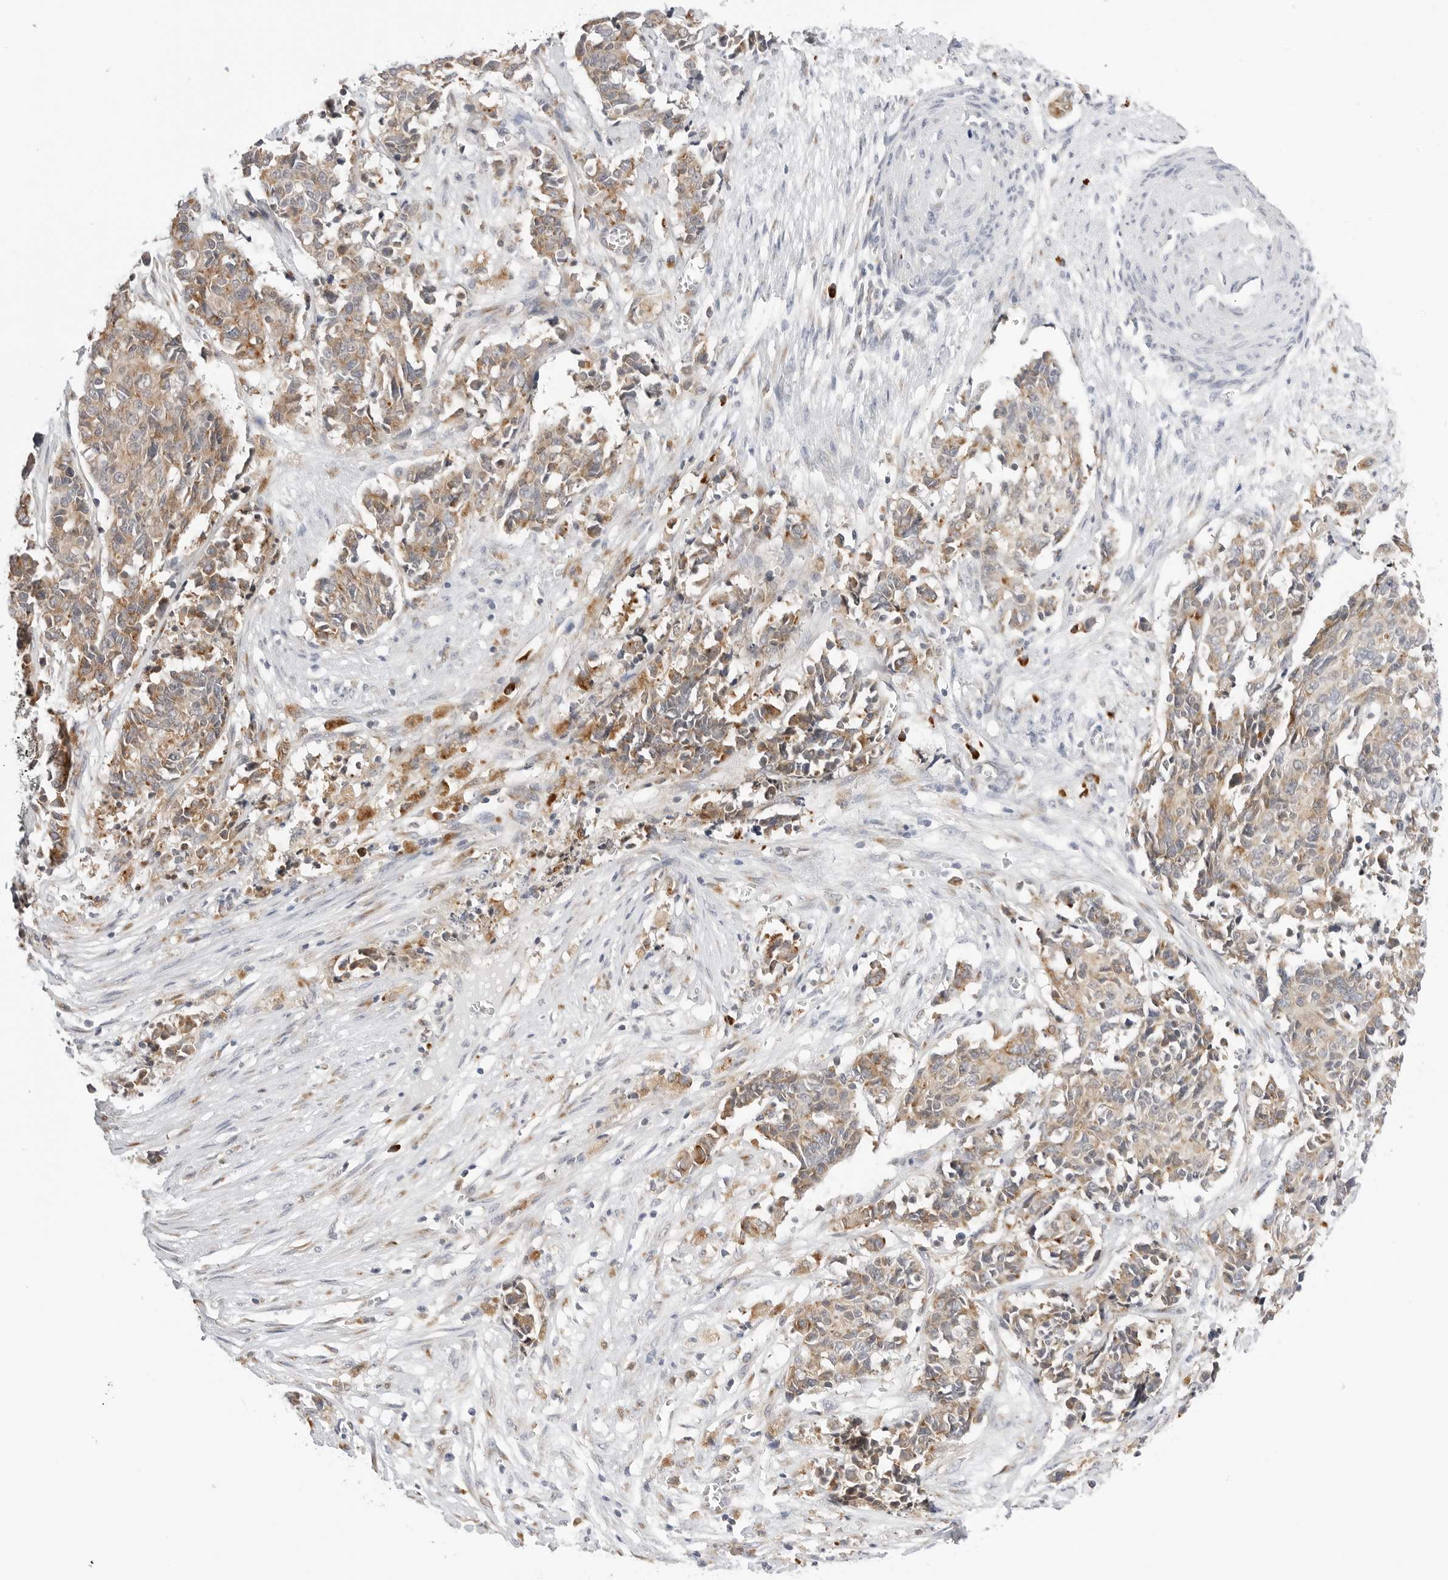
{"staining": {"intensity": "weak", "quantity": ">75%", "location": "cytoplasmic/membranous"}, "tissue": "cervical cancer", "cell_type": "Tumor cells", "image_type": "cancer", "snomed": [{"axis": "morphology", "description": "Normal tissue, NOS"}, {"axis": "morphology", "description": "Squamous cell carcinoma, NOS"}, {"axis": "topography", "description": "Cervix"}], "caption": "A high-resolution image shows immunohistochemistry staining of cervical cancer (squamous cell carcinoma), which displays weak cytoplasmic/membranous positivity in approximately >75% of tumor cells.", "gene": "RPN1", "patient": {"sex": "female", "age": 35}}